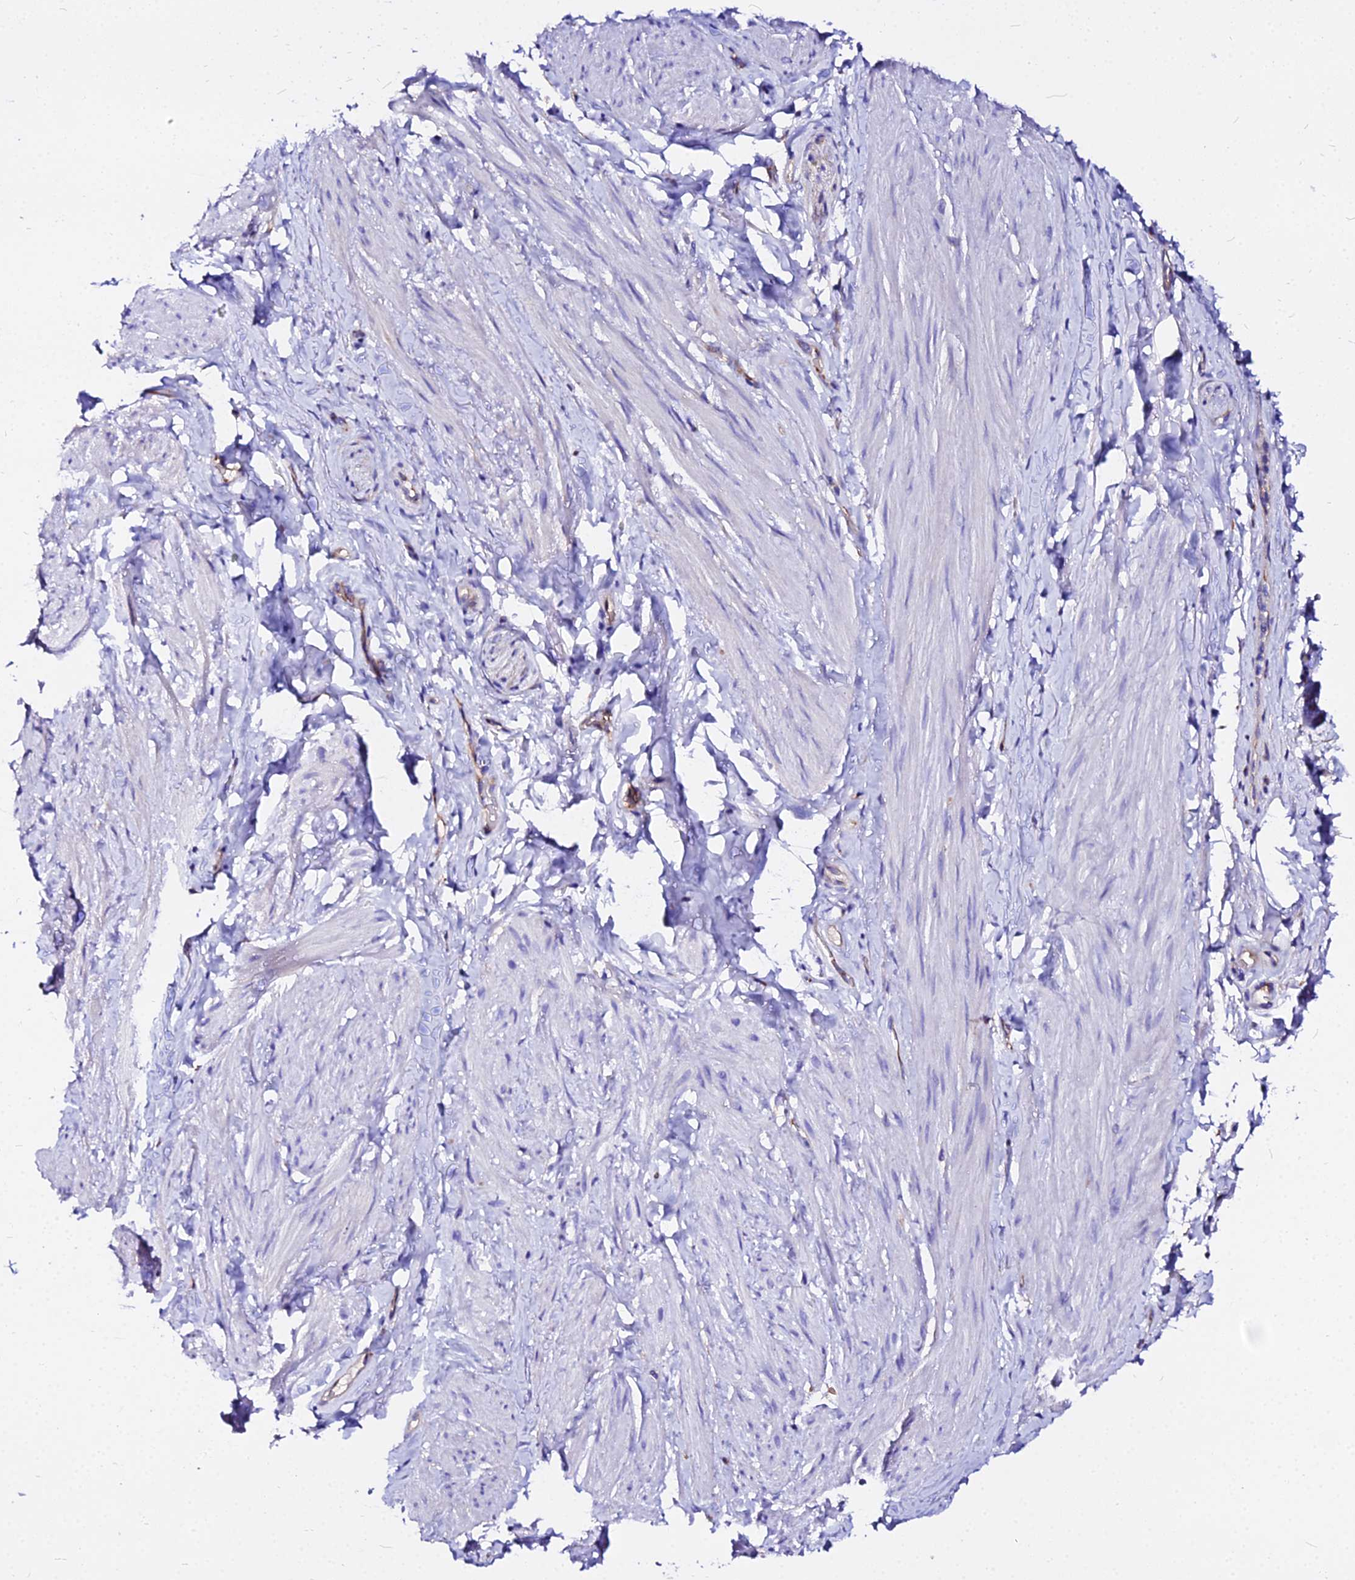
{"staining": {"intensity": "negative", "quantity": "none", "location": "none"}, "tissue": "smooth muscle", "cell_type": "Smooth muscle cells", "image_type": "normal", "snomed": [{"axis": "morphology", "description": "Normal tissue, NOS"}, {"axis": "topography", "description": "Smooth muscle"}, {"axis": "topography", "description": "Peripheral nerve tissue"}], "caption": "This is a micrograph of IHC staining of benign smooth muscle, which shows no expression in smooth muscle cells. (Immunohistochemistry (ihc), brightfield microscopy, high magnification).", "gene": "DAW1", "patient": {"sex": "male", "age": 69}}